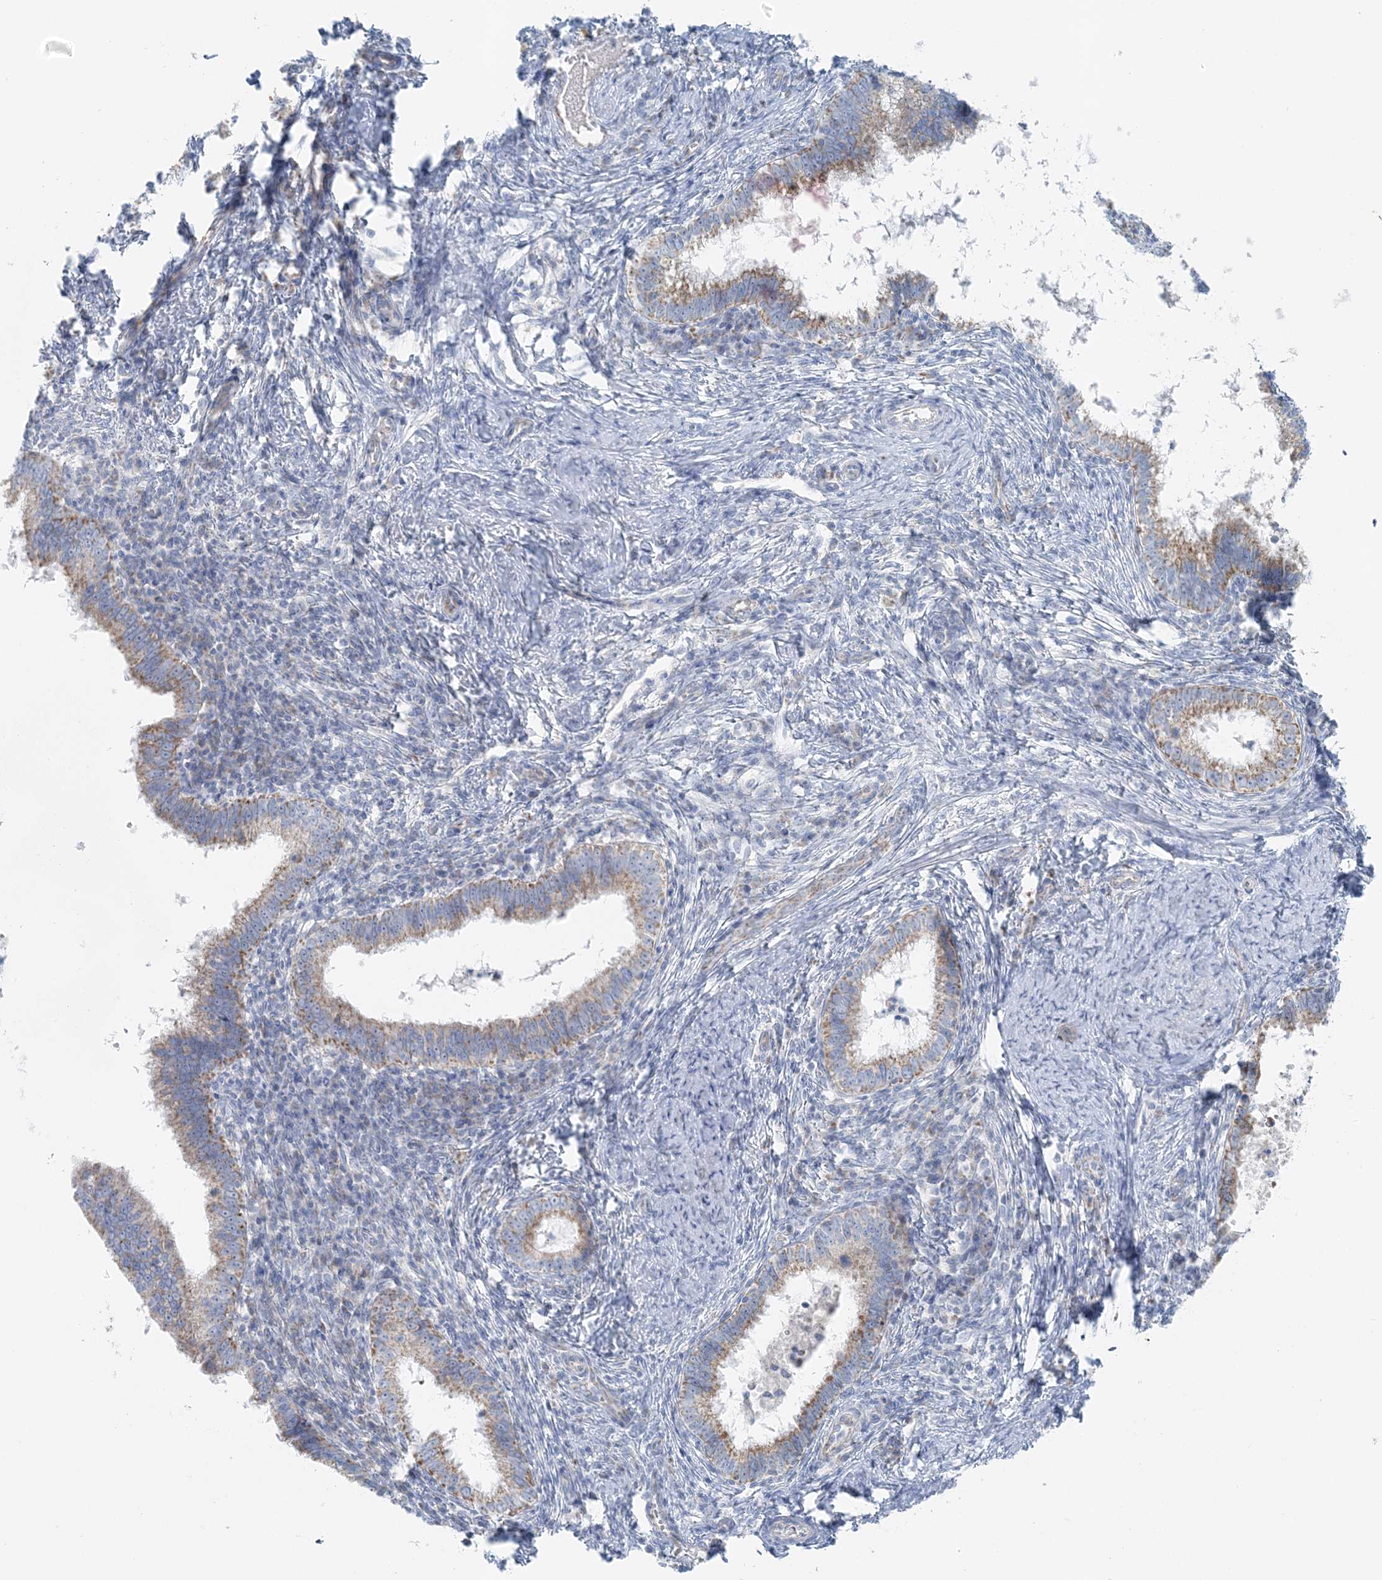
{"staining": {"intensity": "moderate", "quantity": ">75%", "location": "cytoplasmic/membranous"}, "tissue": "cervical cancer", "cell_type": "Tumor cells", "image_type": "cancer", "snomed": [{"axis": "morphology", "description": "Adenocarcinoma, NOS"}, {"axis": "topography", "description": "Cervix"}], "caption": "Cervical cancer (adenocarcinoma) stained for a protein displays moderate cytoplasmic/membranous positivity in tumor cells. The staining was performed using DAB (3,3'-diaminobenzidine), with brown indicating positive protein expression. Nuclei are stained blue with hematoxylin.", "gene": "PCCB", "patient": {"sex": "female", "age": 36}}